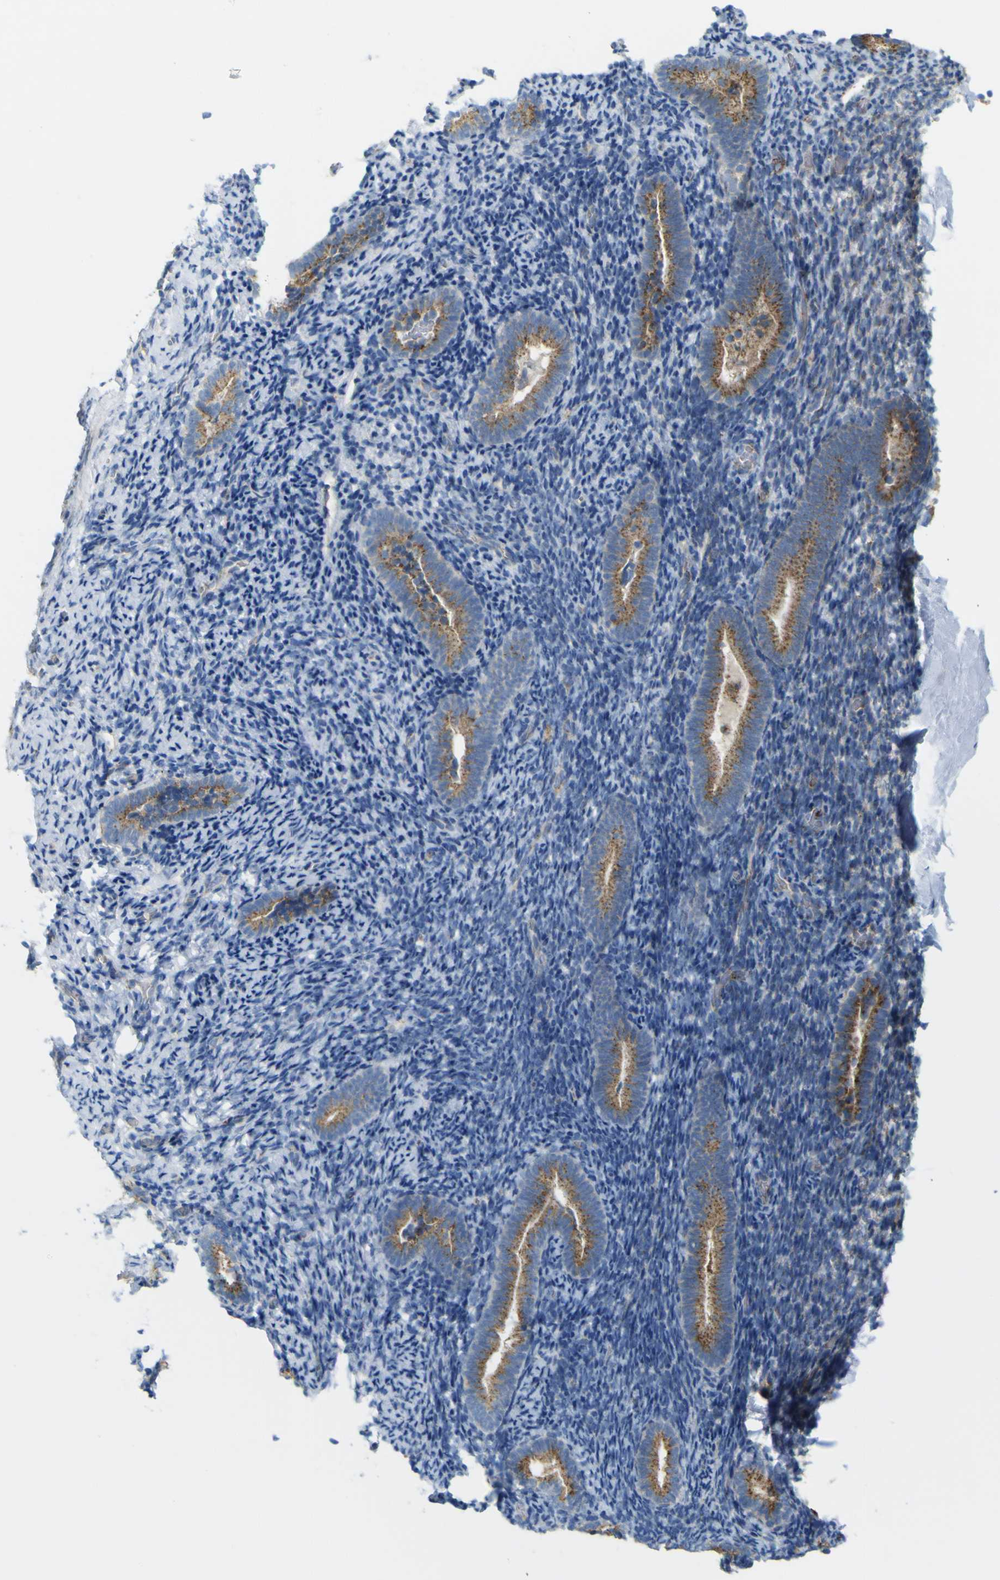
{"staining": {"intensity": "negative", "quantity": "none", "location": "none"}, "tissue": "endometrium", "cell_type": "Cells in endometrial stroma", "image_type": "normal", "snomed": [{"axis": "morphology", "description": "Normal tissue, NOS"}, {"axis": "topography", "description": "Endometrium"}], "caption": "Immunohistochemistry micrograph of unremarkable endometrium: endometrium stained with DAB displays no significant protein staining in cells in endometrial stroma. The staining is performed using DAB (3,3'-diaminobenzidine) brown chromogen with nuclei counter-stained in using hematoxylin.", "gene": "IGF2R", "patient": {"sex": "female", "age": 51}}